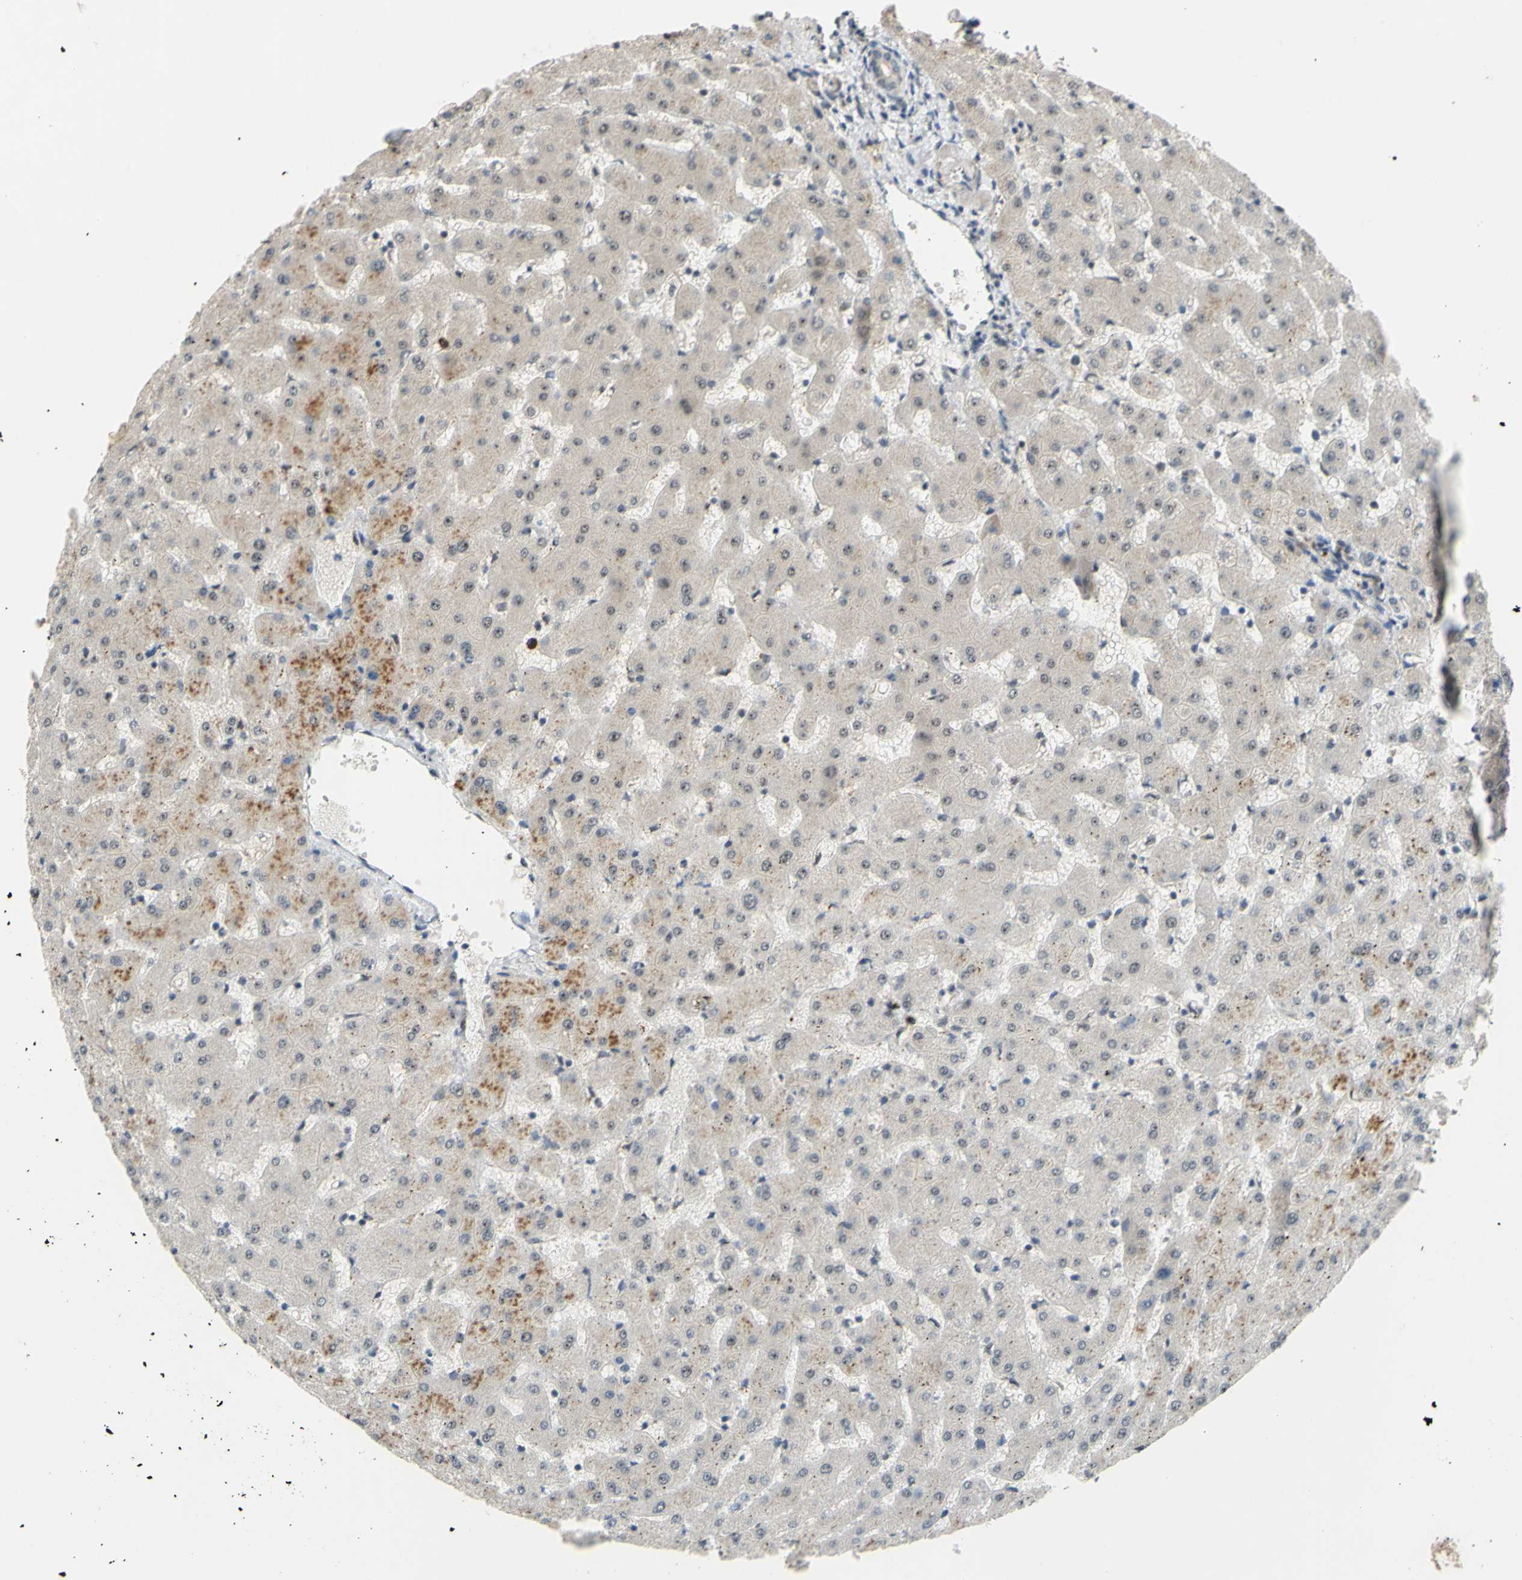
{"staining": {"intensity": "negative", "quantity": "none", "location": "none"}, "tissue": "liver", "cell_type": "Cholangiocytes", "image_type": "normal", "snomed": [{"axis": "morphology", "description": "Normal tissue, NOS"}, {"axis": "topography", "description": "Liver"}], "caption": "IHC histopathology image of normal liver: human liver stained with DAB displays no significant protein expression in cholangiocytes. (IHC, brightfield microscopy, high magnification).", "gene": "ALK", "patient": {"sex": "female", "age": 63}}